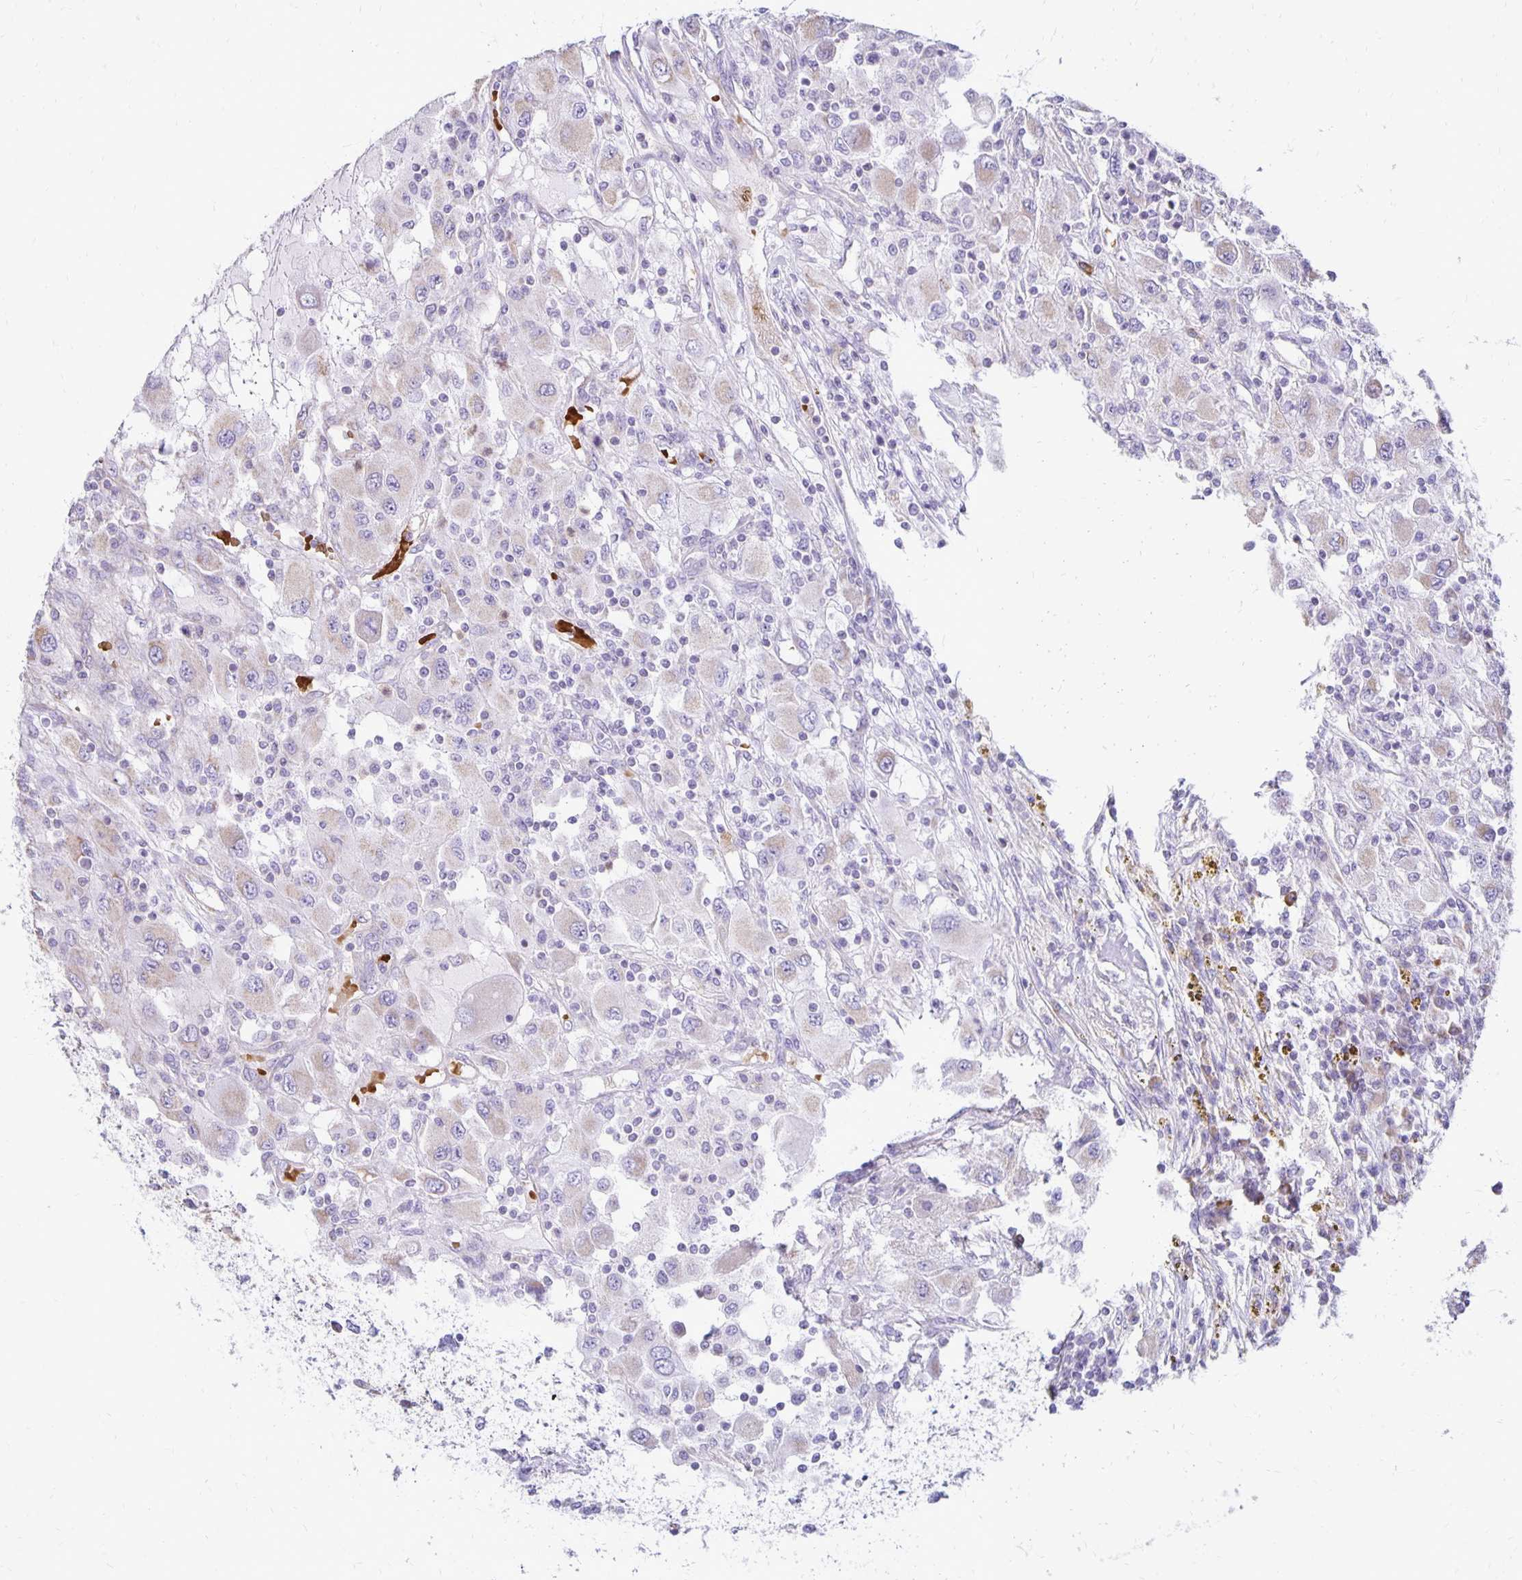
{"staining": {"intensity": "negative", "quantity": "none", "location": "none"}, "tissue": "renal cancer", "cell_type": "Tumor cells", "image_type": "cancer", "snomed": [{"axis": "morphology", "description": "Adenocarcinoma, NOS"}, {"axis": "topography", "description": "Kidney"}], "caption": "Adenocarcinoma (renal) stained for a protein using immunohistochemistry shows no expression tumor cells.", "gene": "FN3K", "patient": {"sex": "female", "age": 67}}